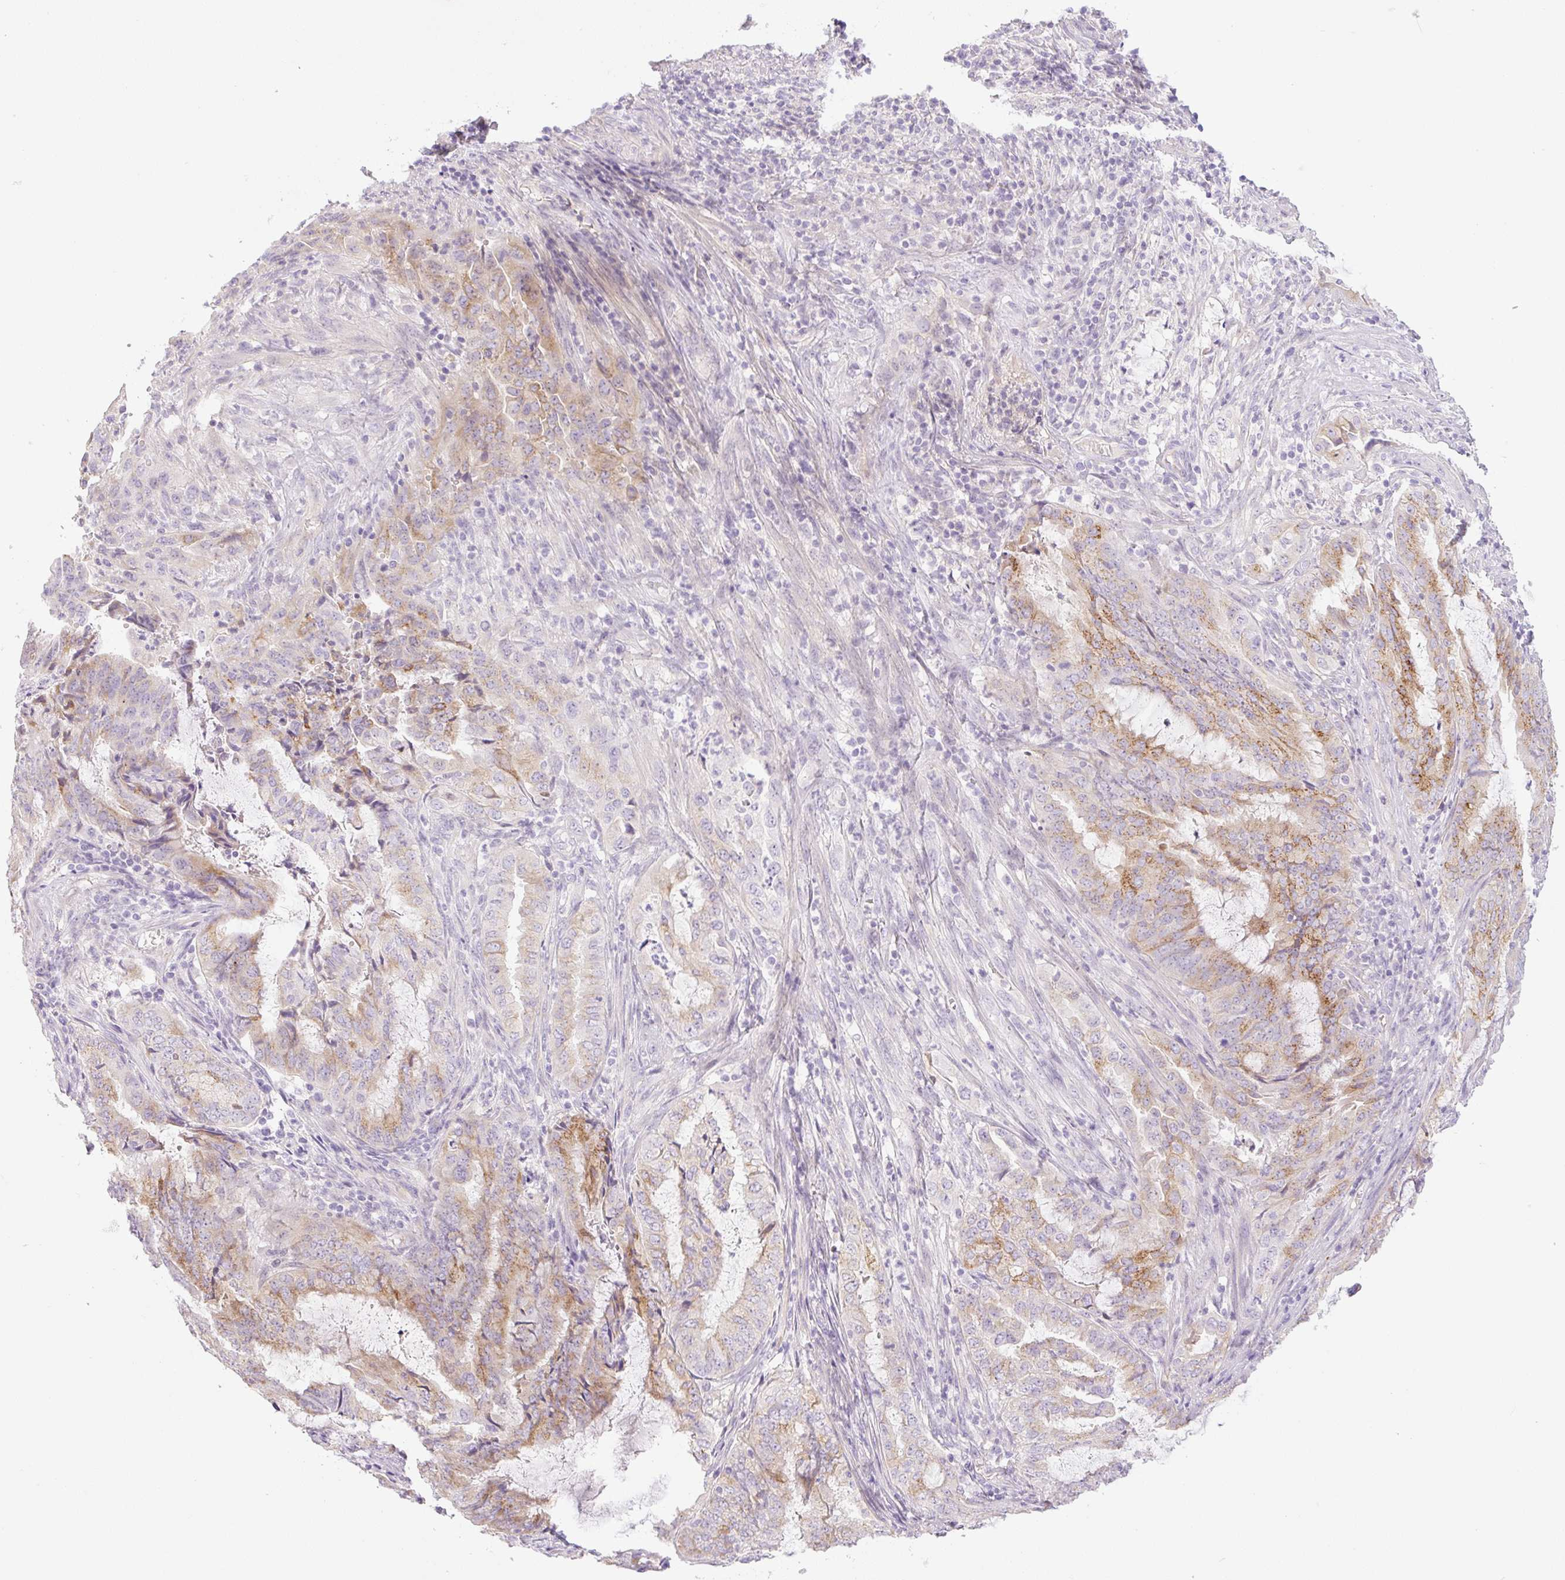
{"staining": {"intensity": "moderate", "quantity": "25%-75%", "location": "cytoplasmic/membranous"}, "tissue": "endometrial cancer", "cell_type": "Tumor cells", "image_type": "cancer", "snomed": [{"axis": "morphology", "description": "Adenocarcinoma, NOS"}, {"axis": "topography", "description": "Endometrium"}], "caption": "Endometrial cancer (adenocarcinoma) tissue demonstrates moderate cytoplasmic/membranous staining in approximately 25%-75% of tumor cells", "gene": "MIA2", "patient": {"sex": "female", "age": 51}}